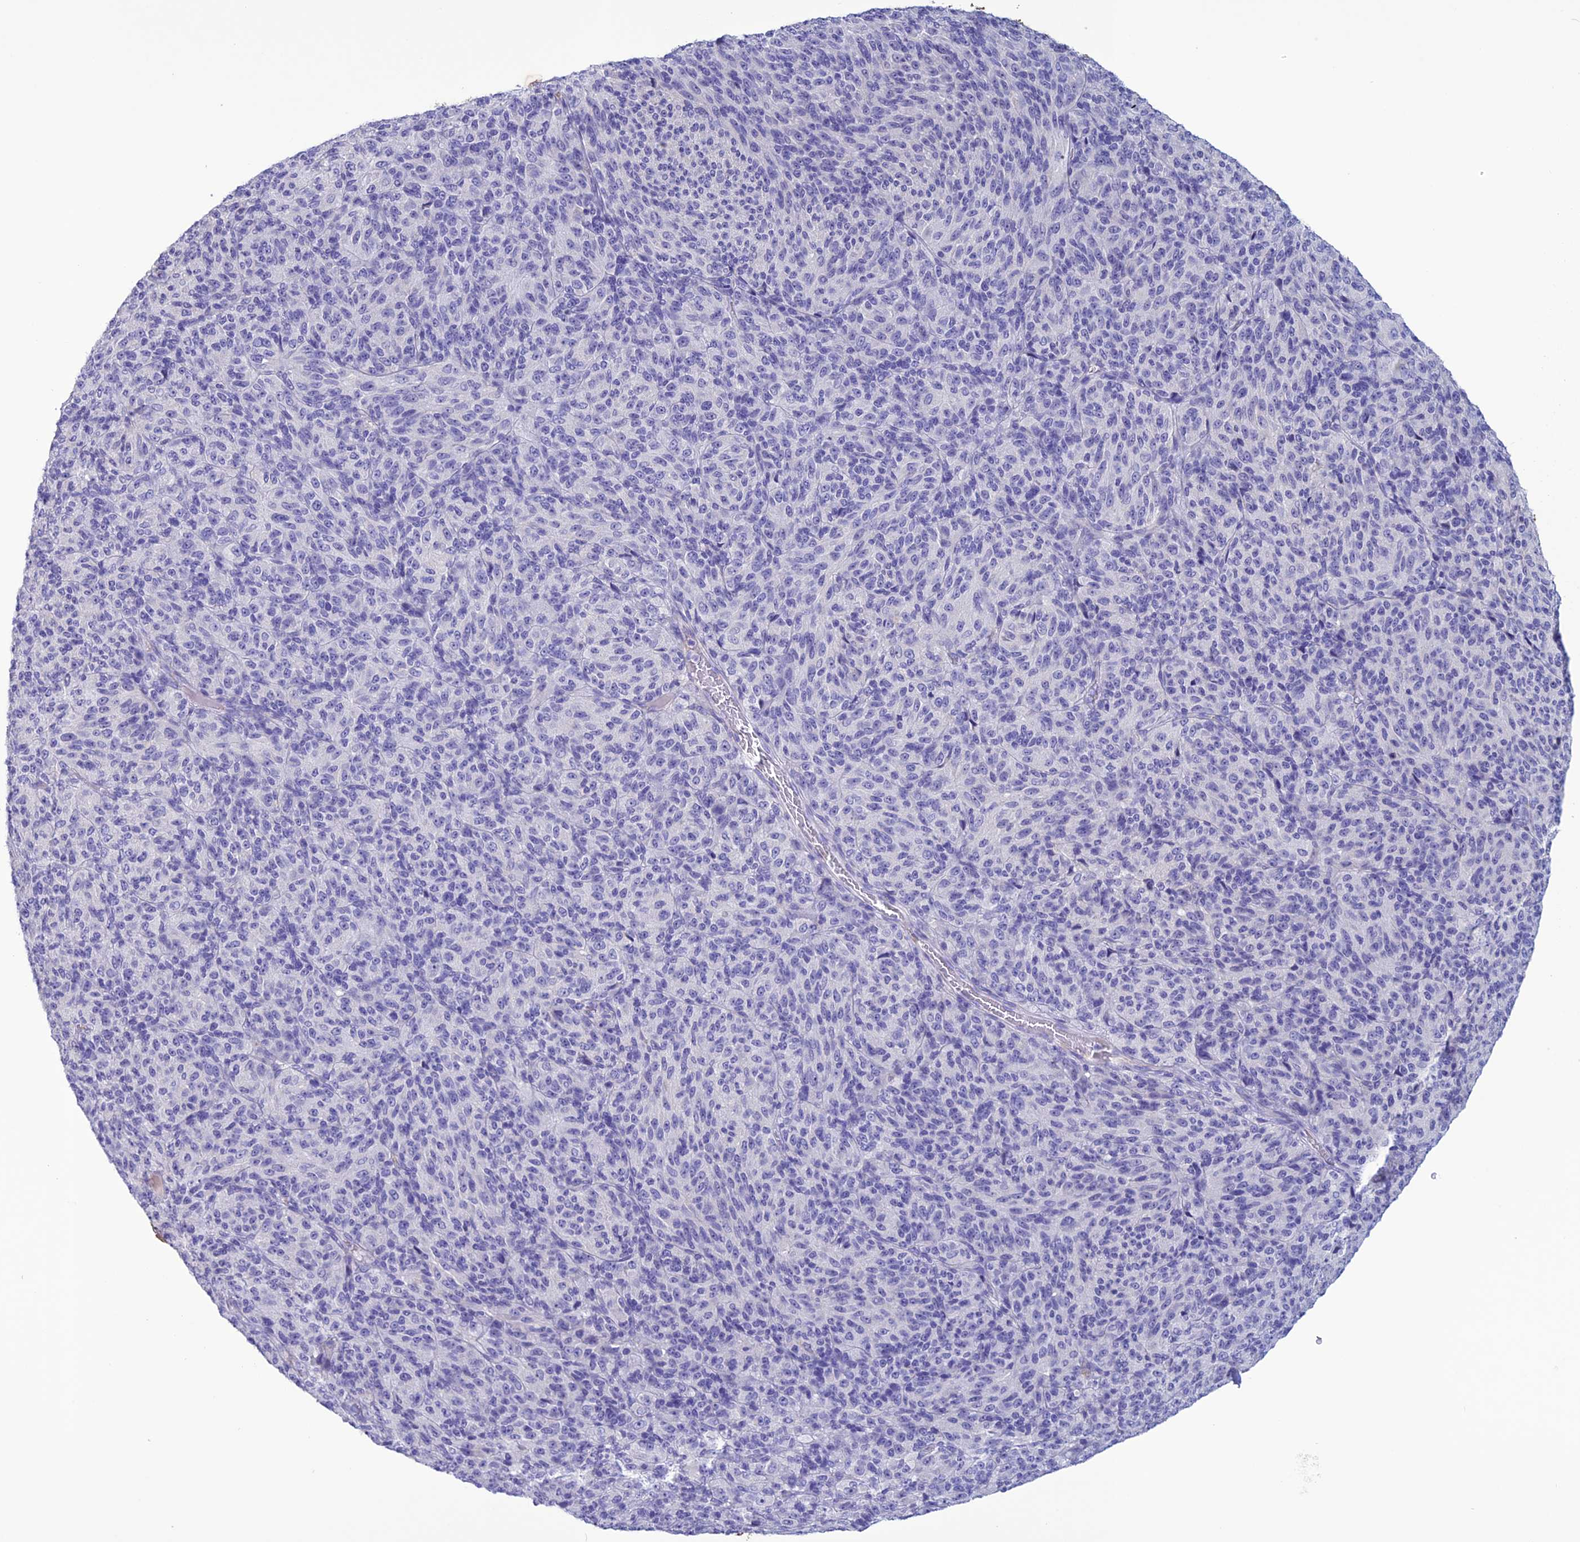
{"staining": {"intensity": "negative", "quantity": "none", "location": "none"}, "tissue": "melanoma", "cell_type": "Tumor cells", "image_type": "cancer", "snomed": [{"axis": "morphology", "description": "Malignant melanoma, Metastatic site"}, {"axis": "topography", "description": "Brain"}], "caption": "This is an immunohistochemistry (IHC) histopathology image of melanoma. There is no staining in tumor cells.", "gene": "CLEC2L", "patient": {"sex": "female", "age": 56}}